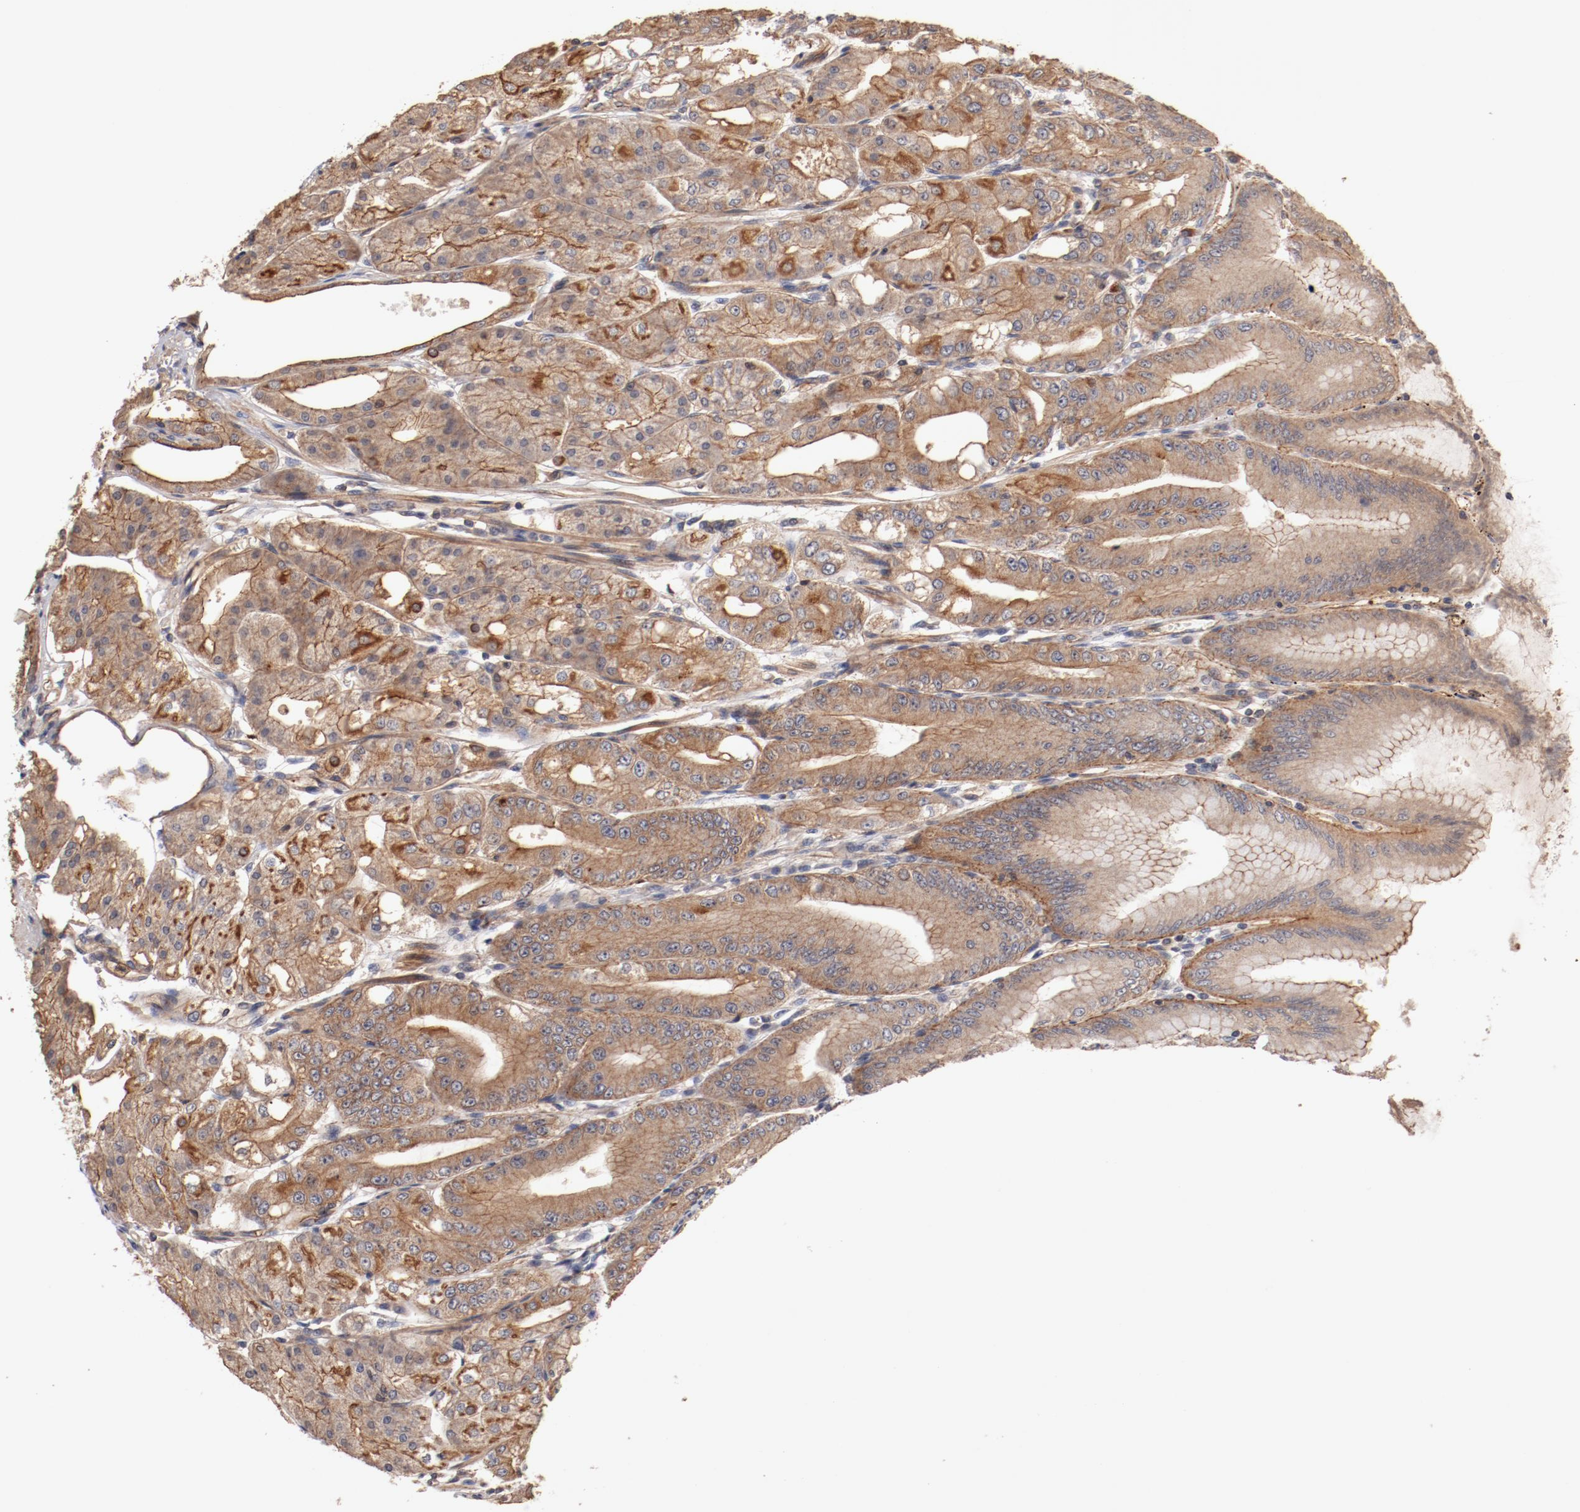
{"staining": {"intensity": "moderate", "quantity": ">75%", "location": "cytoplasmic/membranous"}, "tissue": "stomach", "cell_type": "Glandular cells", "image_type": "normal", "snomed": [{"axis": "morphology", "description": "Normal tissue, NOS"}, {"axis": "topography", "description": "Stomach, lower"}], "caption": "DAB (3,3'-diaminobenzidine) immunohistochemical staining of unremarkable human stomach reveals moderate cytoplasmic/membranous protein positivity in about >75% of glandular cells.", "gene": "GUF1", "patient": {"sex": "male", "age": 71}}